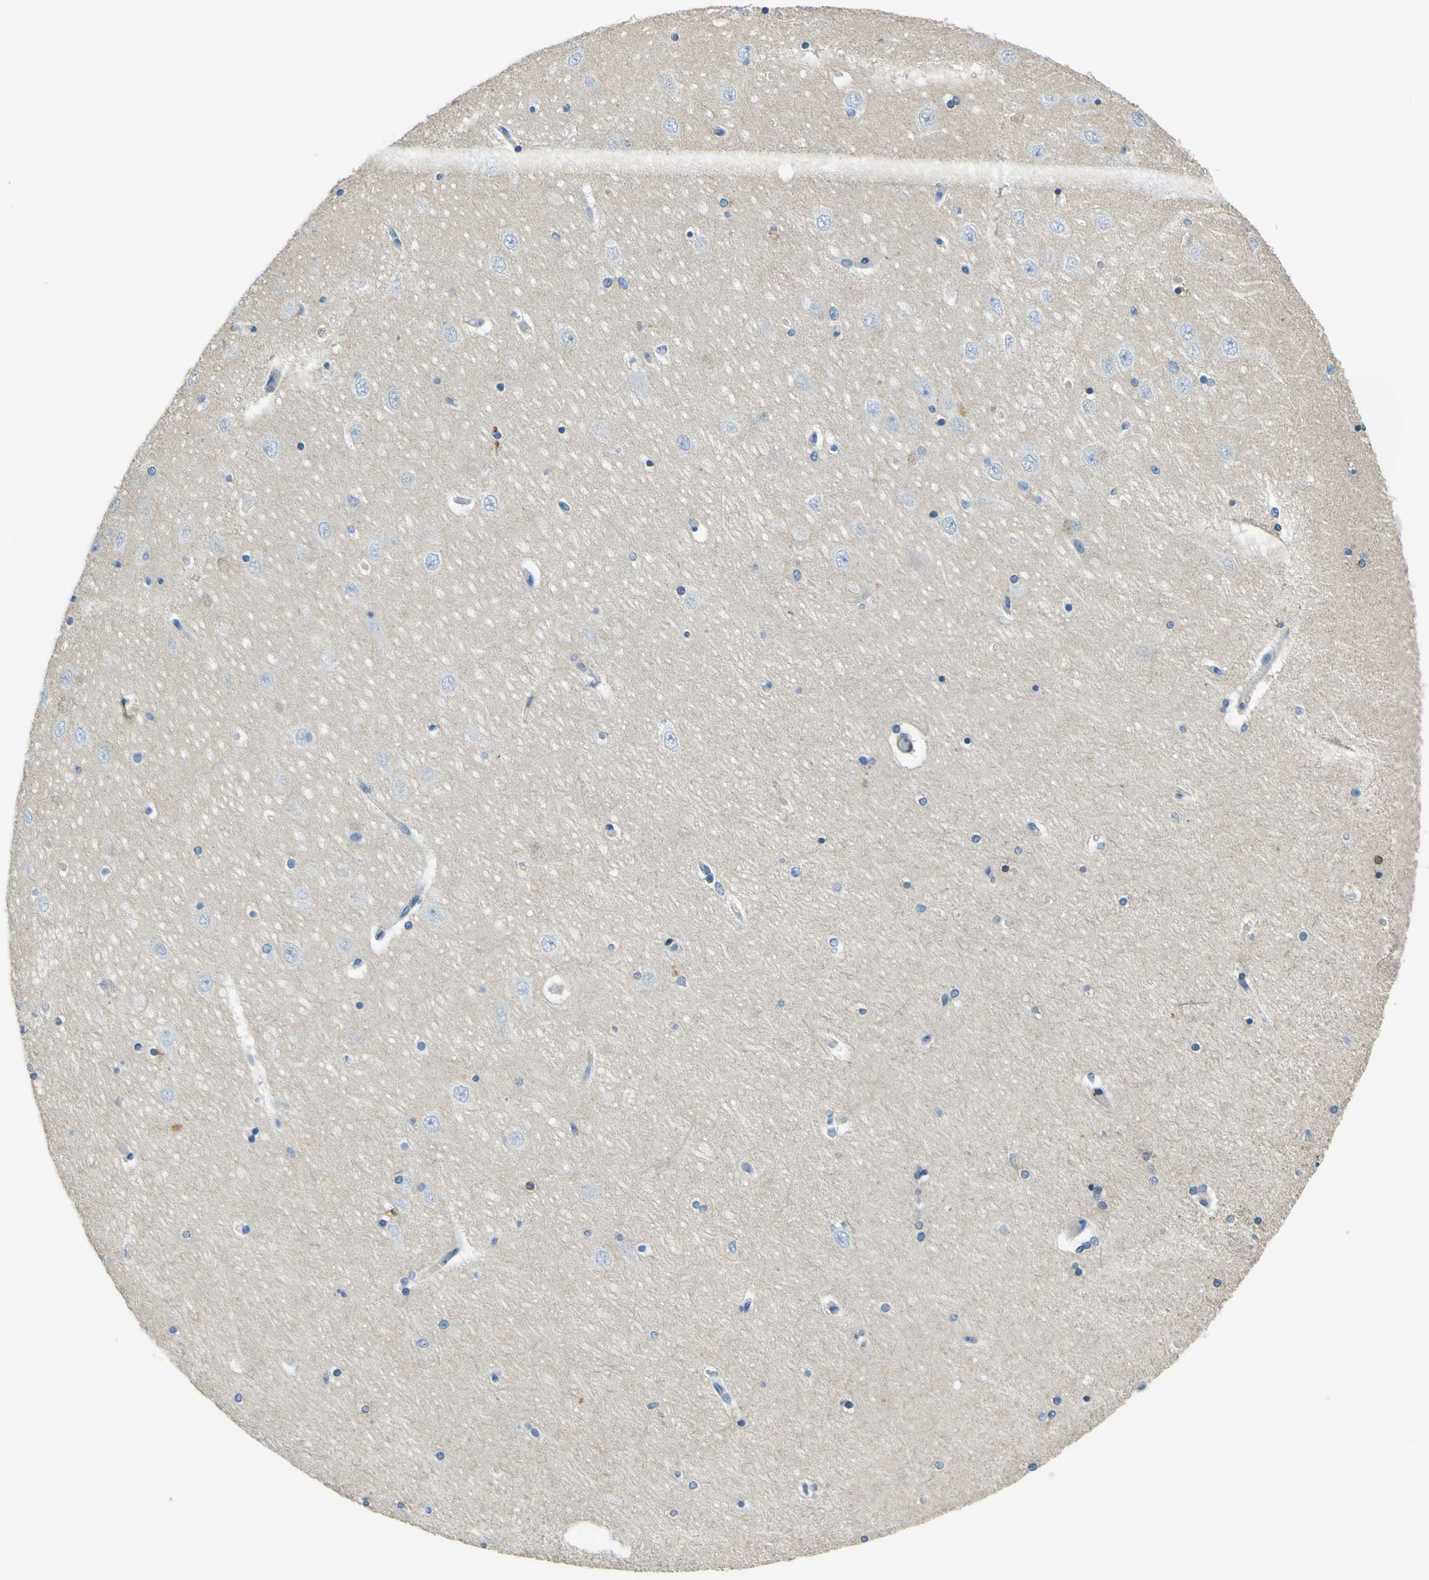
{"staining": {"intensity": "negative", "quantity": "none", "location": "none"}, "tissue": "hippocampus", "cell_type": "Glial cells", "image_type": "normal", "snomed": [{"axis": "morphology", "description": "Normal tissue, NOS"}, {"axis": "topography", "description": "Hippocampus"}], "caption": "An image of hippocampus stained for a protein reveals no brown staining in glial cells. (DAB (3,3'-diaminobenzidine) IHC, high magnification).", "gene": "OGN", "patient": {"sex": "female", "age": 54}}